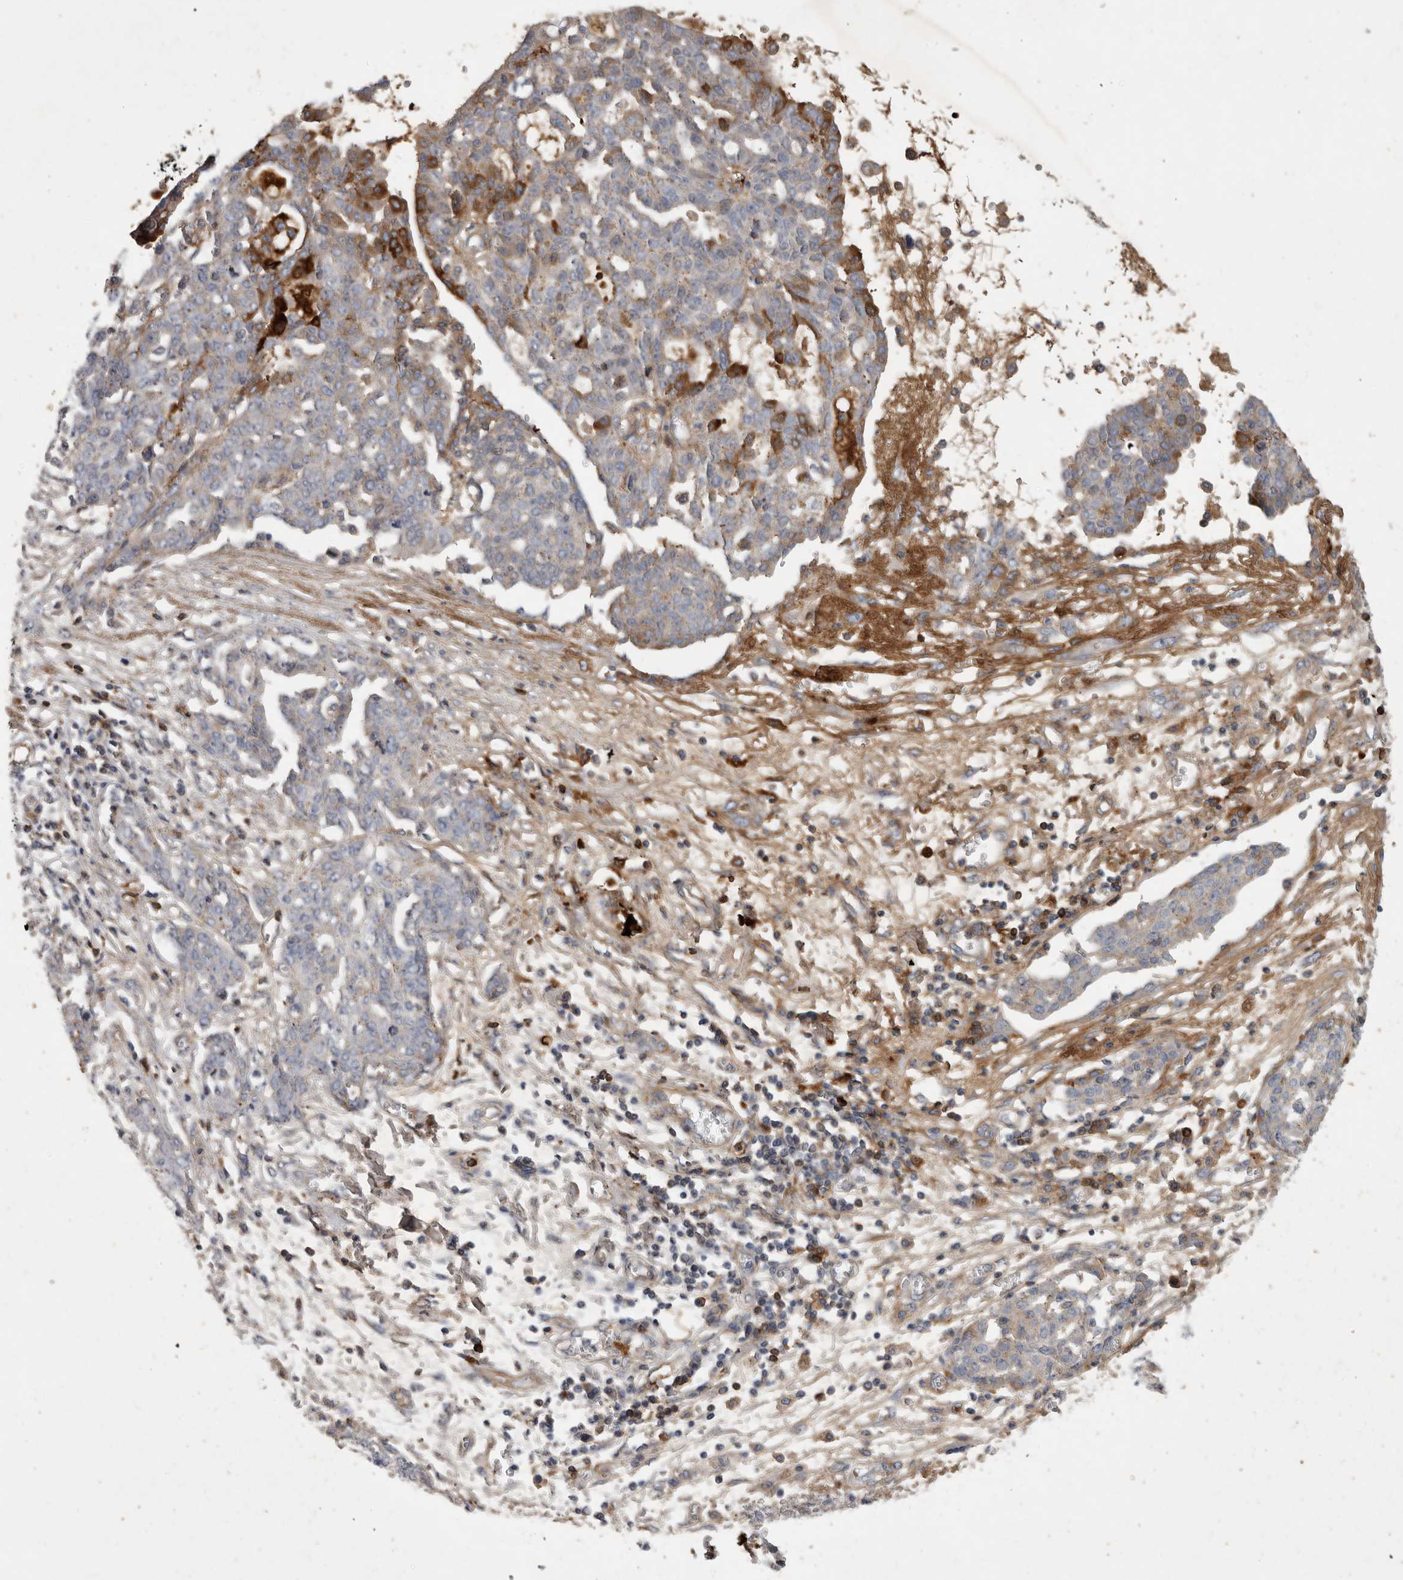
{"staining": {"intensity": "strong", "quantity": "<25%", "location": "cytoplasmic/membranous"}, "tissue": "ovarian cancer", "cell_type": "Tumor cells", "image_type": "cancer", "snomed": [{"axis": "morphology", "description": "Cystadenocarcinoma, serous, NOS"}, {"axis": "topography", "description": "Soft tissue"}, {"axis": "topography", "description": "Ovary"}], "caption": "Immunohistochemical staining of serous cystadenocarcinoma (ovarian) shows strong cytoplasmic/membranous protein staining in approximately <25% of tumor cells. The protein of interest is shown in brown color, while the nuclei are stained blue.", "gene": "MLPH", "patient": {"sex": "female", "age": 57}}